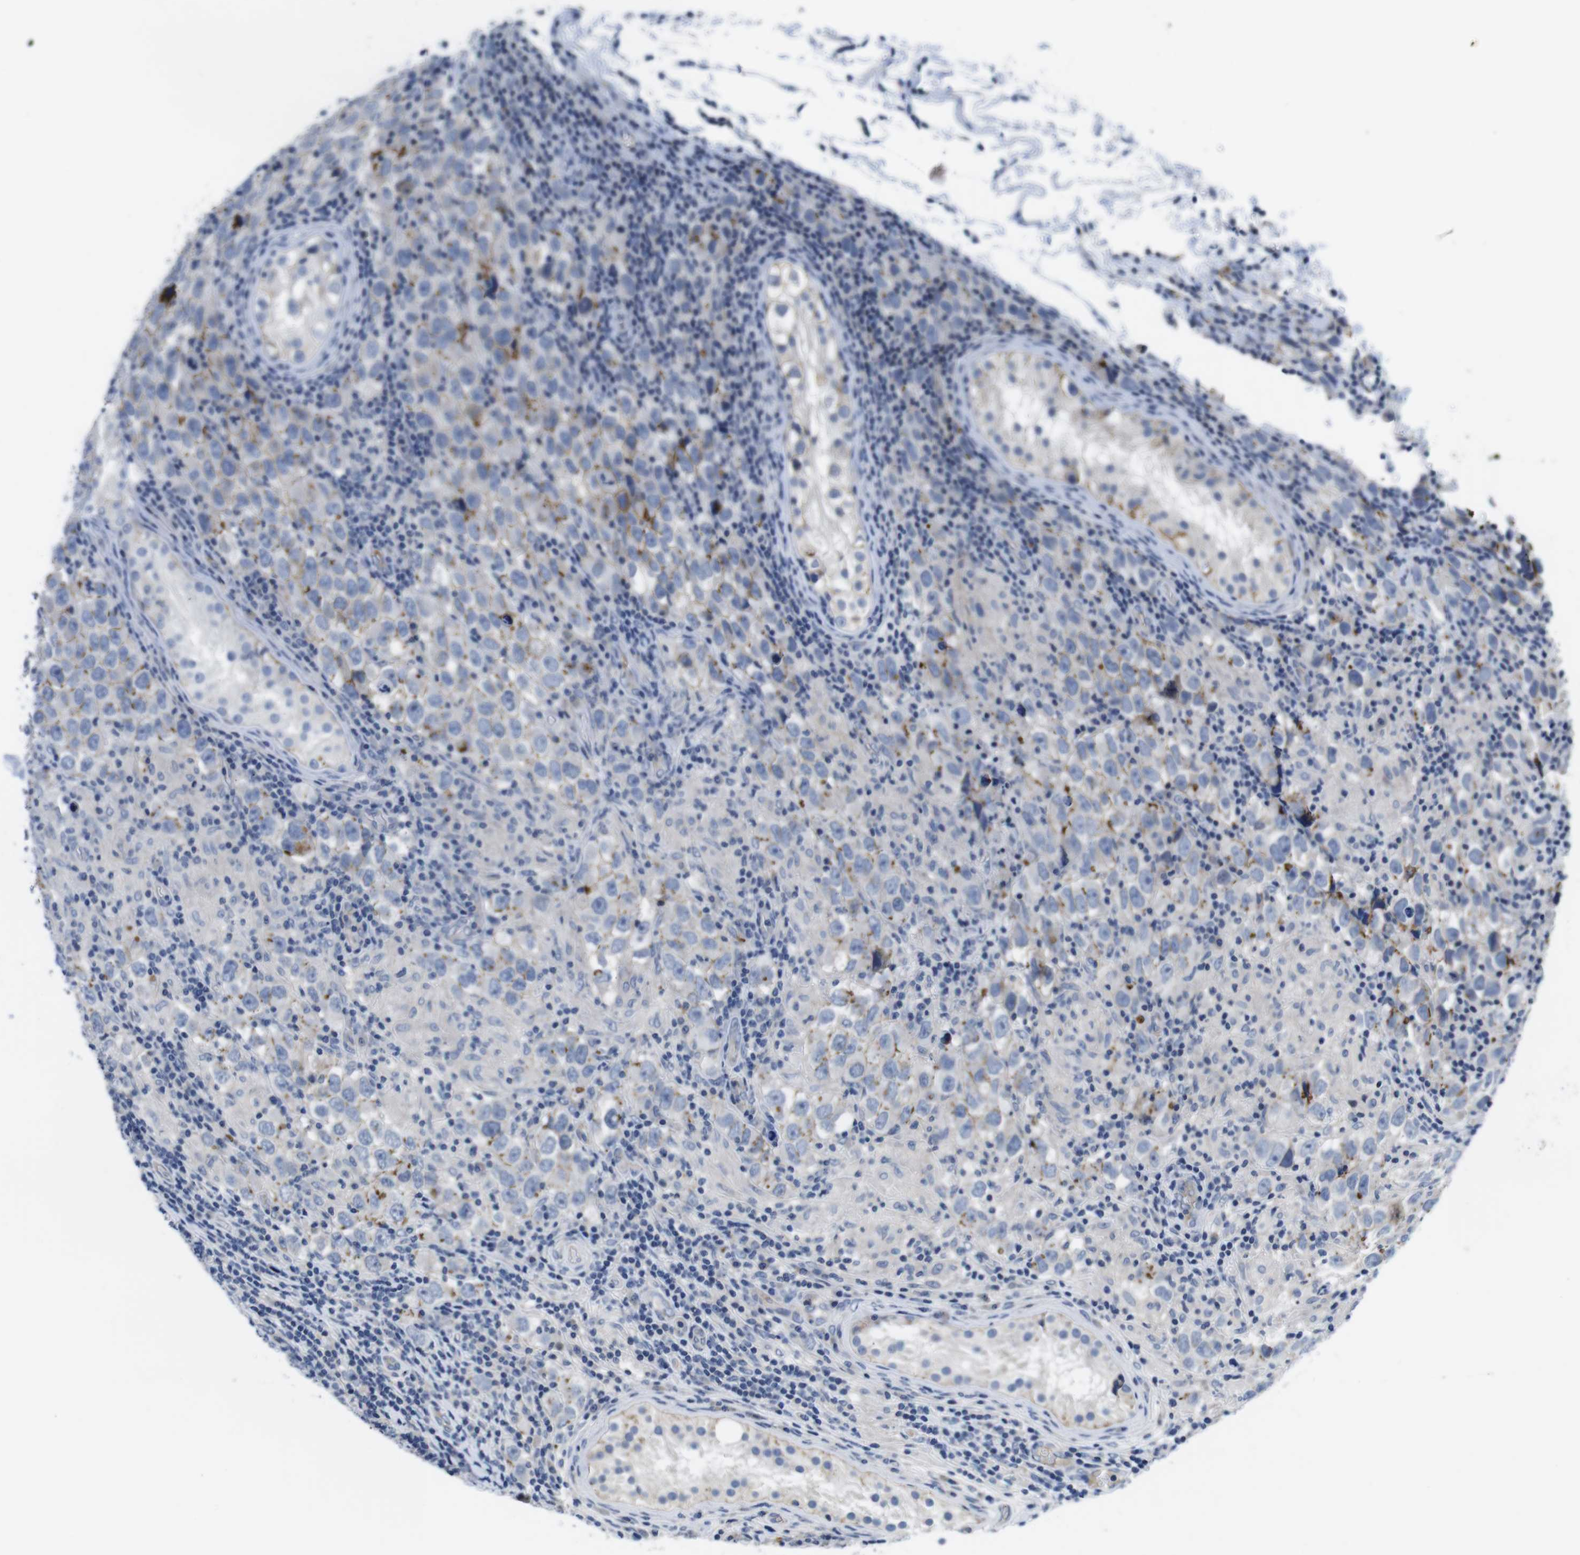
{"staining": {"intensity": "negative", "quantity": "none", "location": "none"}, "tissue": "testis cancer", "cell_type": "Tumor cells", "image_type": "cancer", "snomed": [{"axis": "morphology", "description": "Carcinoma, Embryonal, NOS"}, {"axis": "topography", "description": "Testis"}], "caption": "Testis embryonal carcinoma was stained to show a protein in brown. There is no significant expression in tumor cells.", "gene": "SCRIB", "patient": {"sex": "male", "age": 21}}